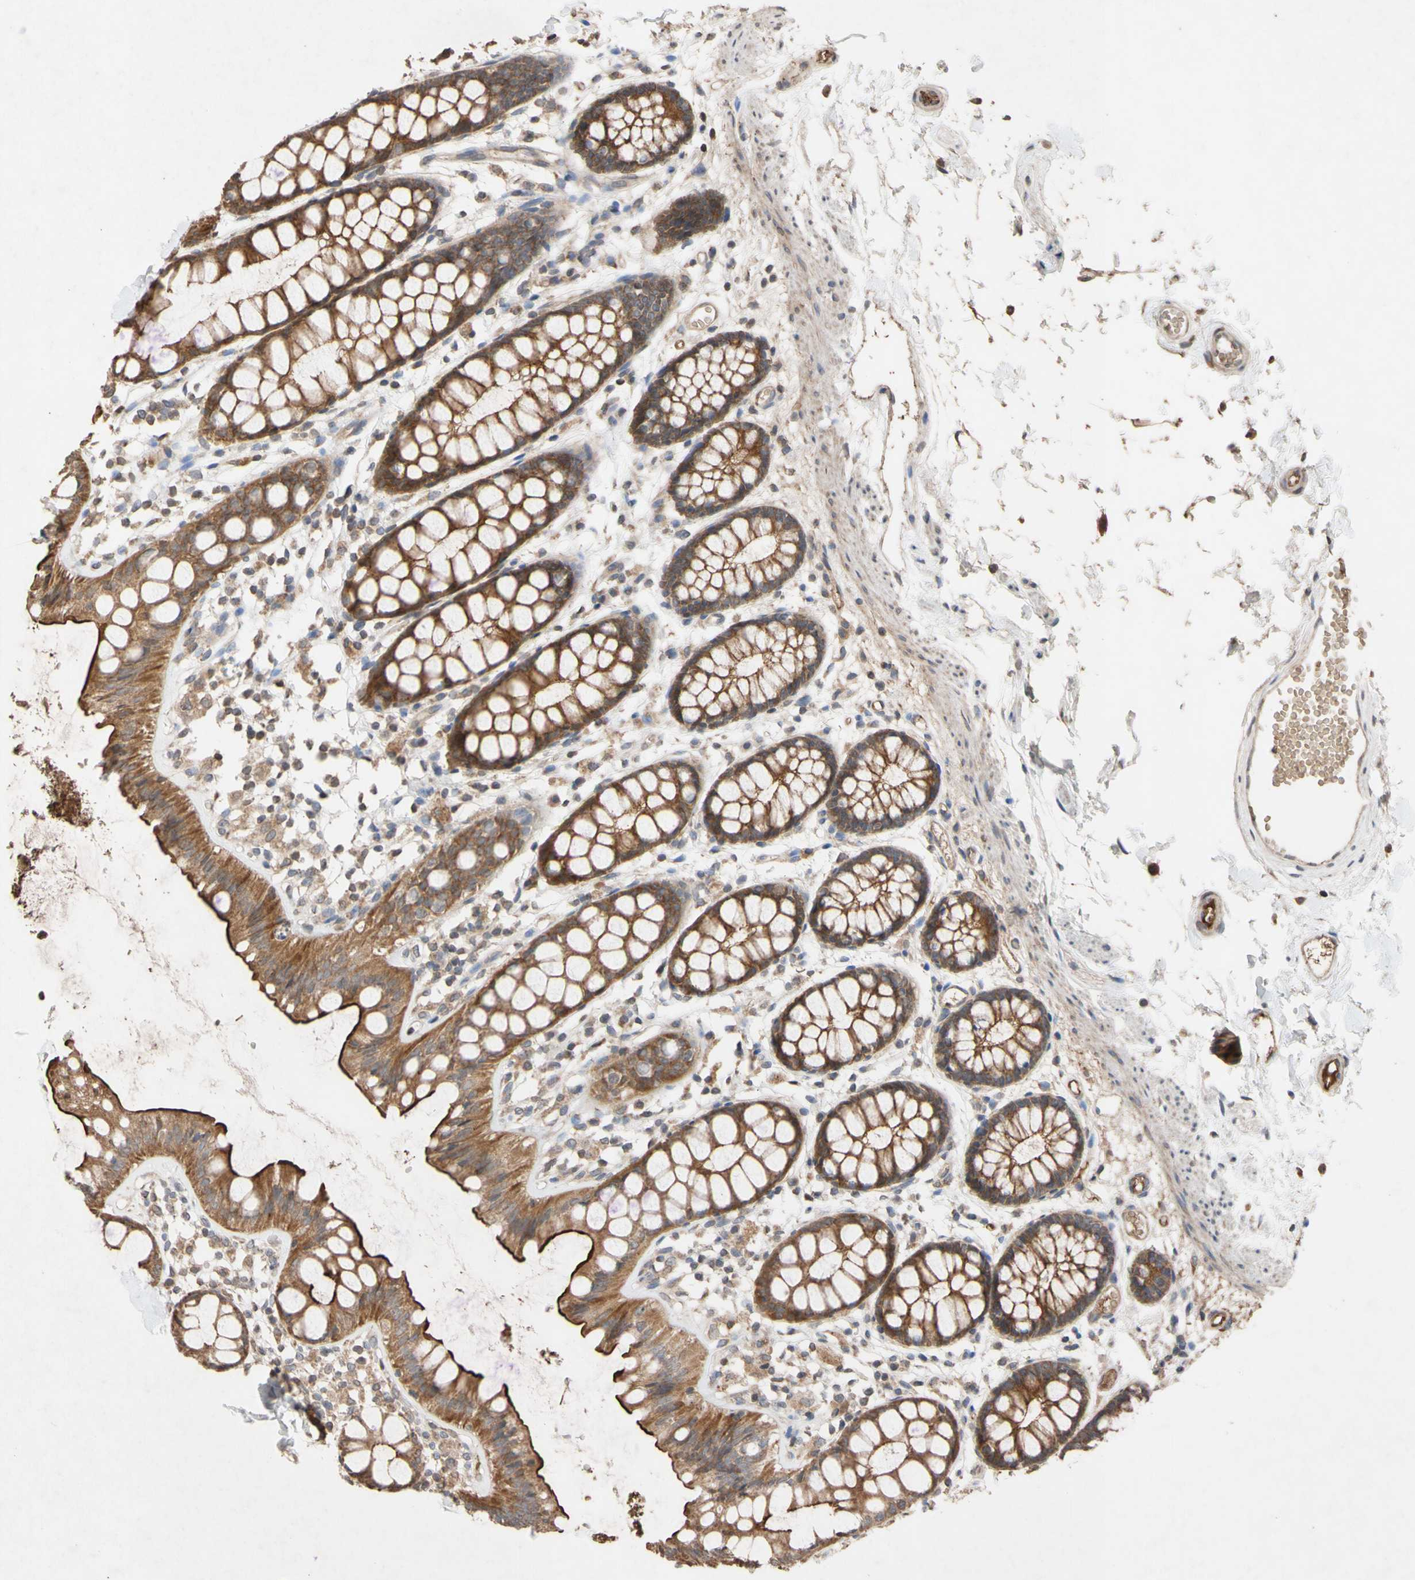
{"staining": {"intensity": "moderate", "quantity": ">75%", "location": "cytoplasmic/membranous"}, "tissue": "rectum", "cell_type": "Glandular cells", "image_type": "normal", "snomed": [{"axis": "morphology", "description": "Normal tissue, NOS"}, {"axis": "topography", "description": "Rectum"}], "caption": "A high-resolution histopathology image shows IHC staining of benign rectum, which shows moderate cytoplasmic/membranous positivity in about >75% of glandular cells.", "gene": "NECTIN3", "patient": {"sex": "female", "age": 66}}